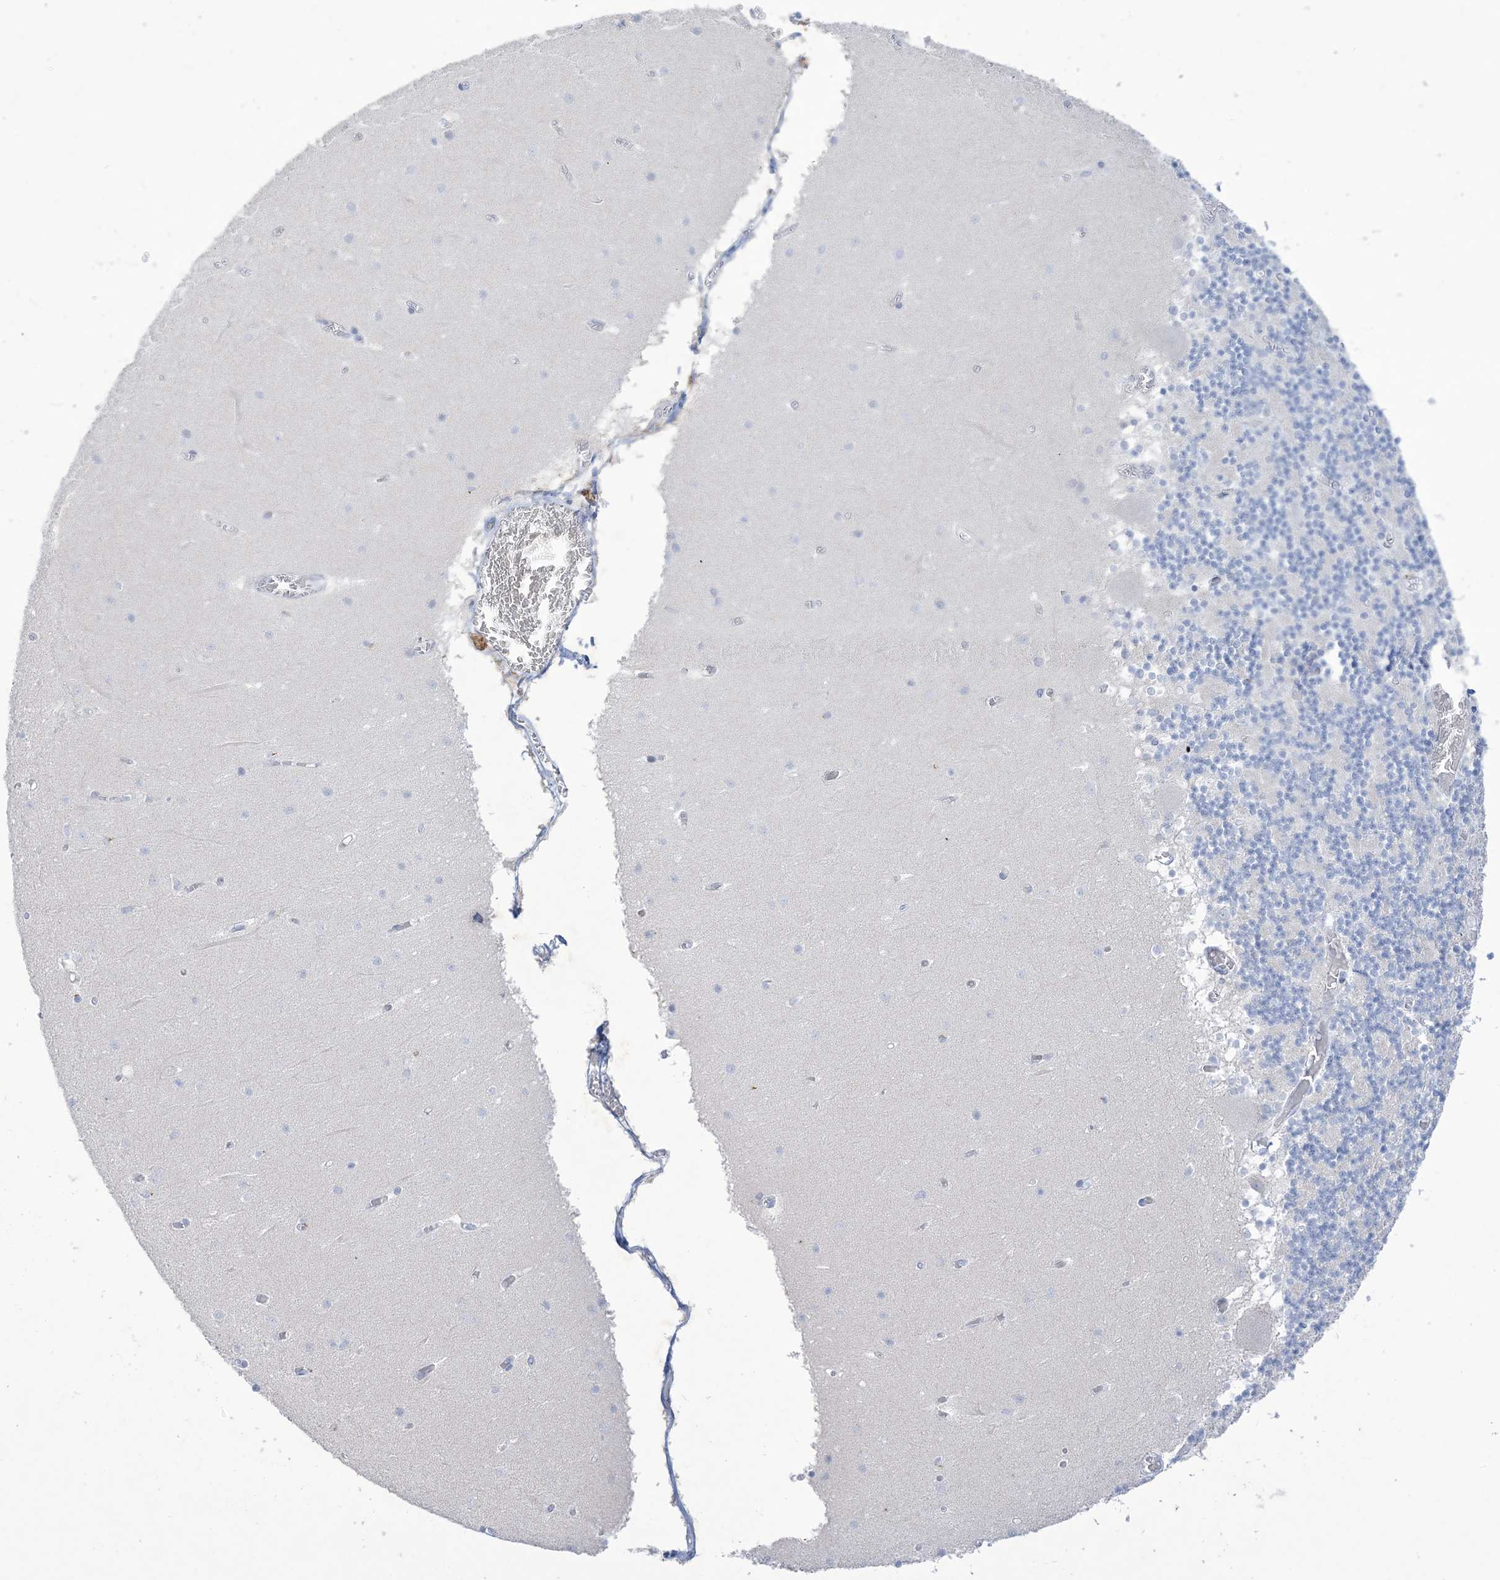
{"staining": {"intensity": "negative", "quantity": "none", "location": "none"}, "tissue": "cerebellum", "cell_type": "Cells in granular layer", "image_type": "normal", "snomed": [{"axis": "morphology", "description": "Normal tissue, NOS"}, {"axis": "topography", "description": "Cerebellum"}], "caption": "Cells in granular layer are negative for brown protein staining in unremarkable cerebellum.", "gene": "B3GNT7", "patient": {"sex": "female", "age": 28}}